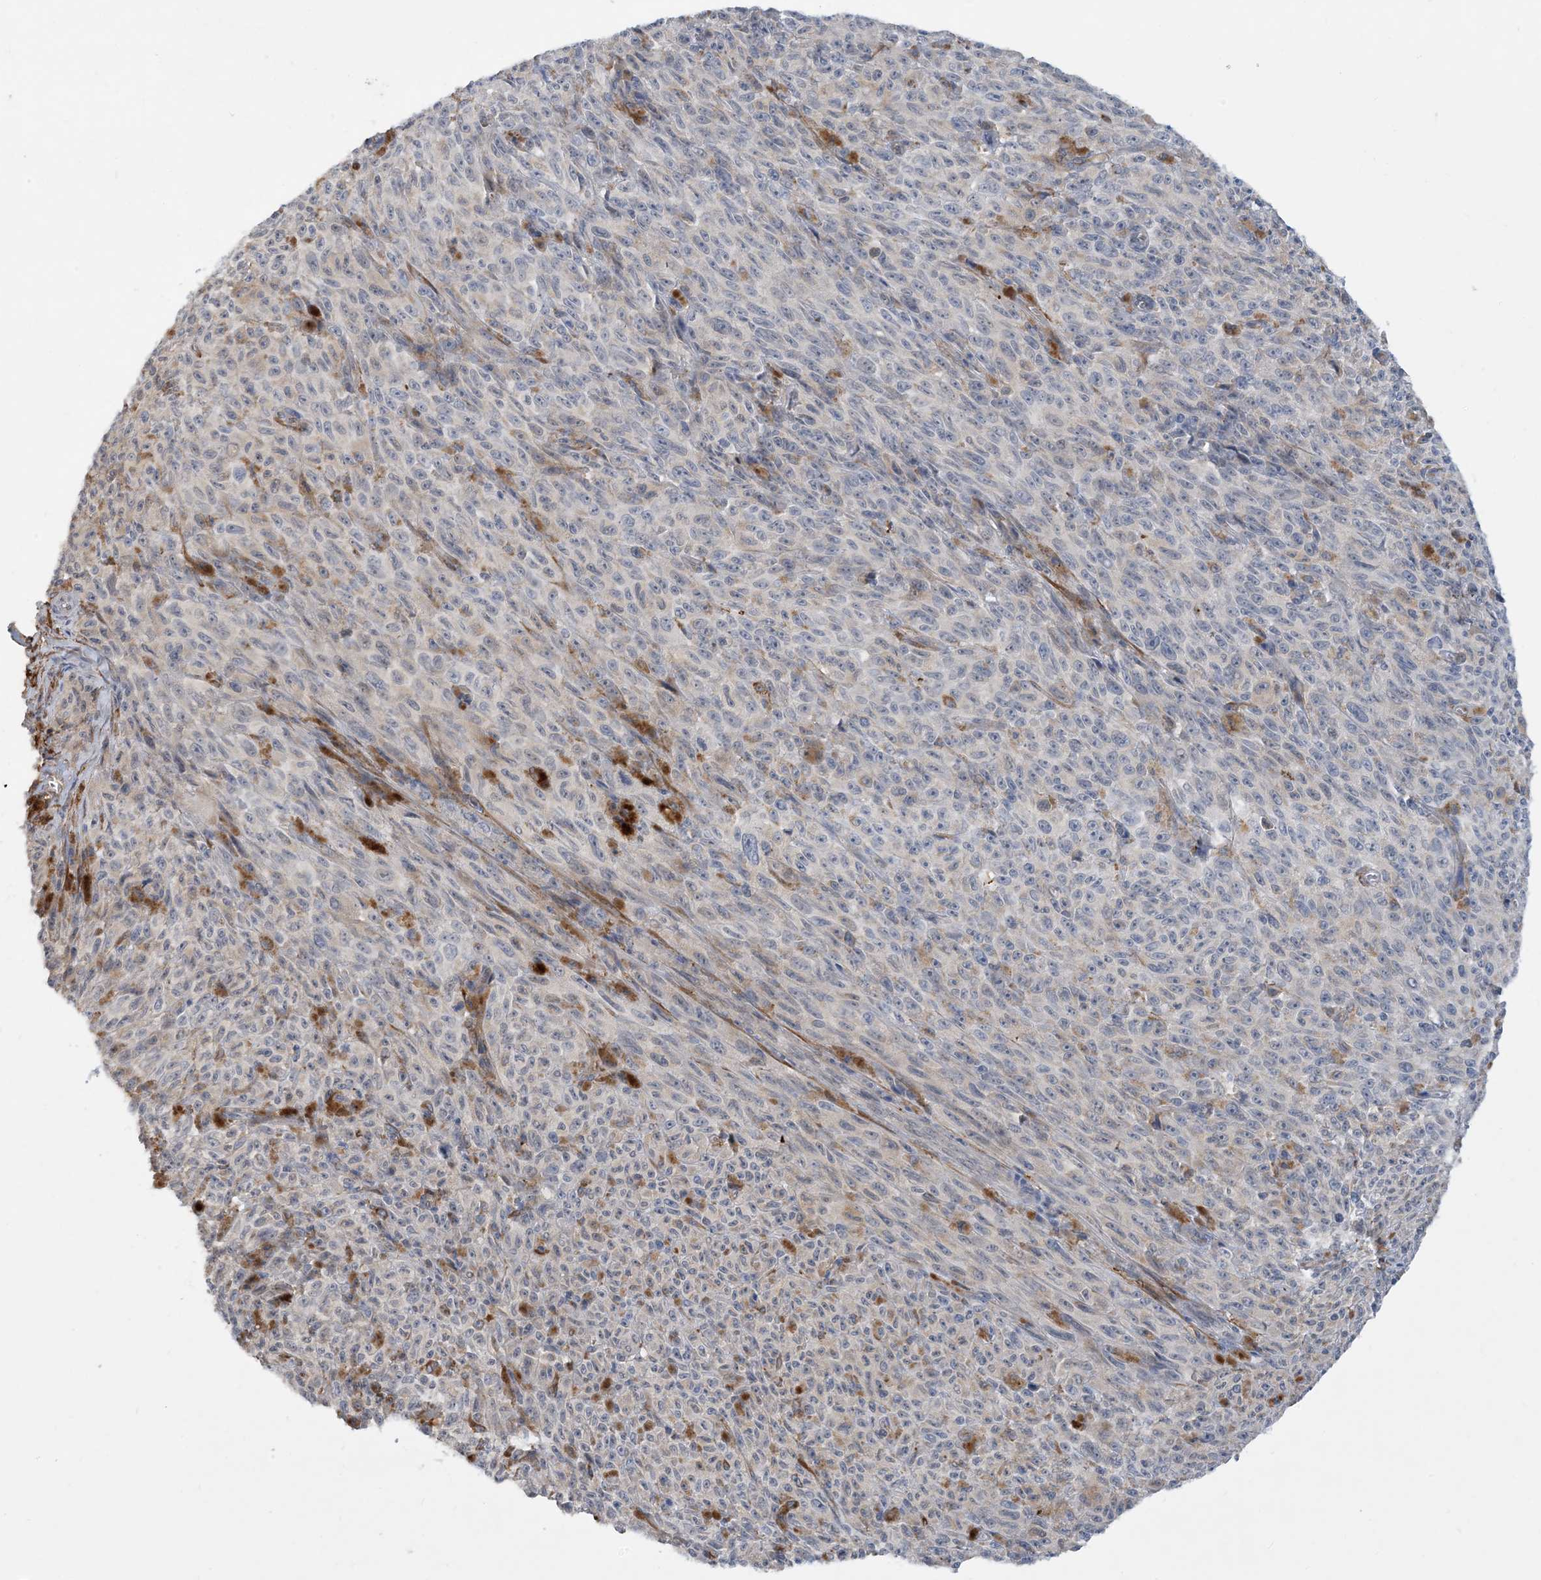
{"staining": {"intensity": "negative", "quantity": "none", "location": "none"}, "tissue": "melanoma", "cell_type": "Tumor cells", "image_type": "cancer", "snomed": [{"axis": "morphology", "description": "Malignant melanoma, NOS"}, {"axis": "topography", "description": "Skin"}], "caption": "Tumor cells are negative for protein expression in human melanoma.", "gene": "EIF2A", "patient": {"sex": "female", "age": 82}}